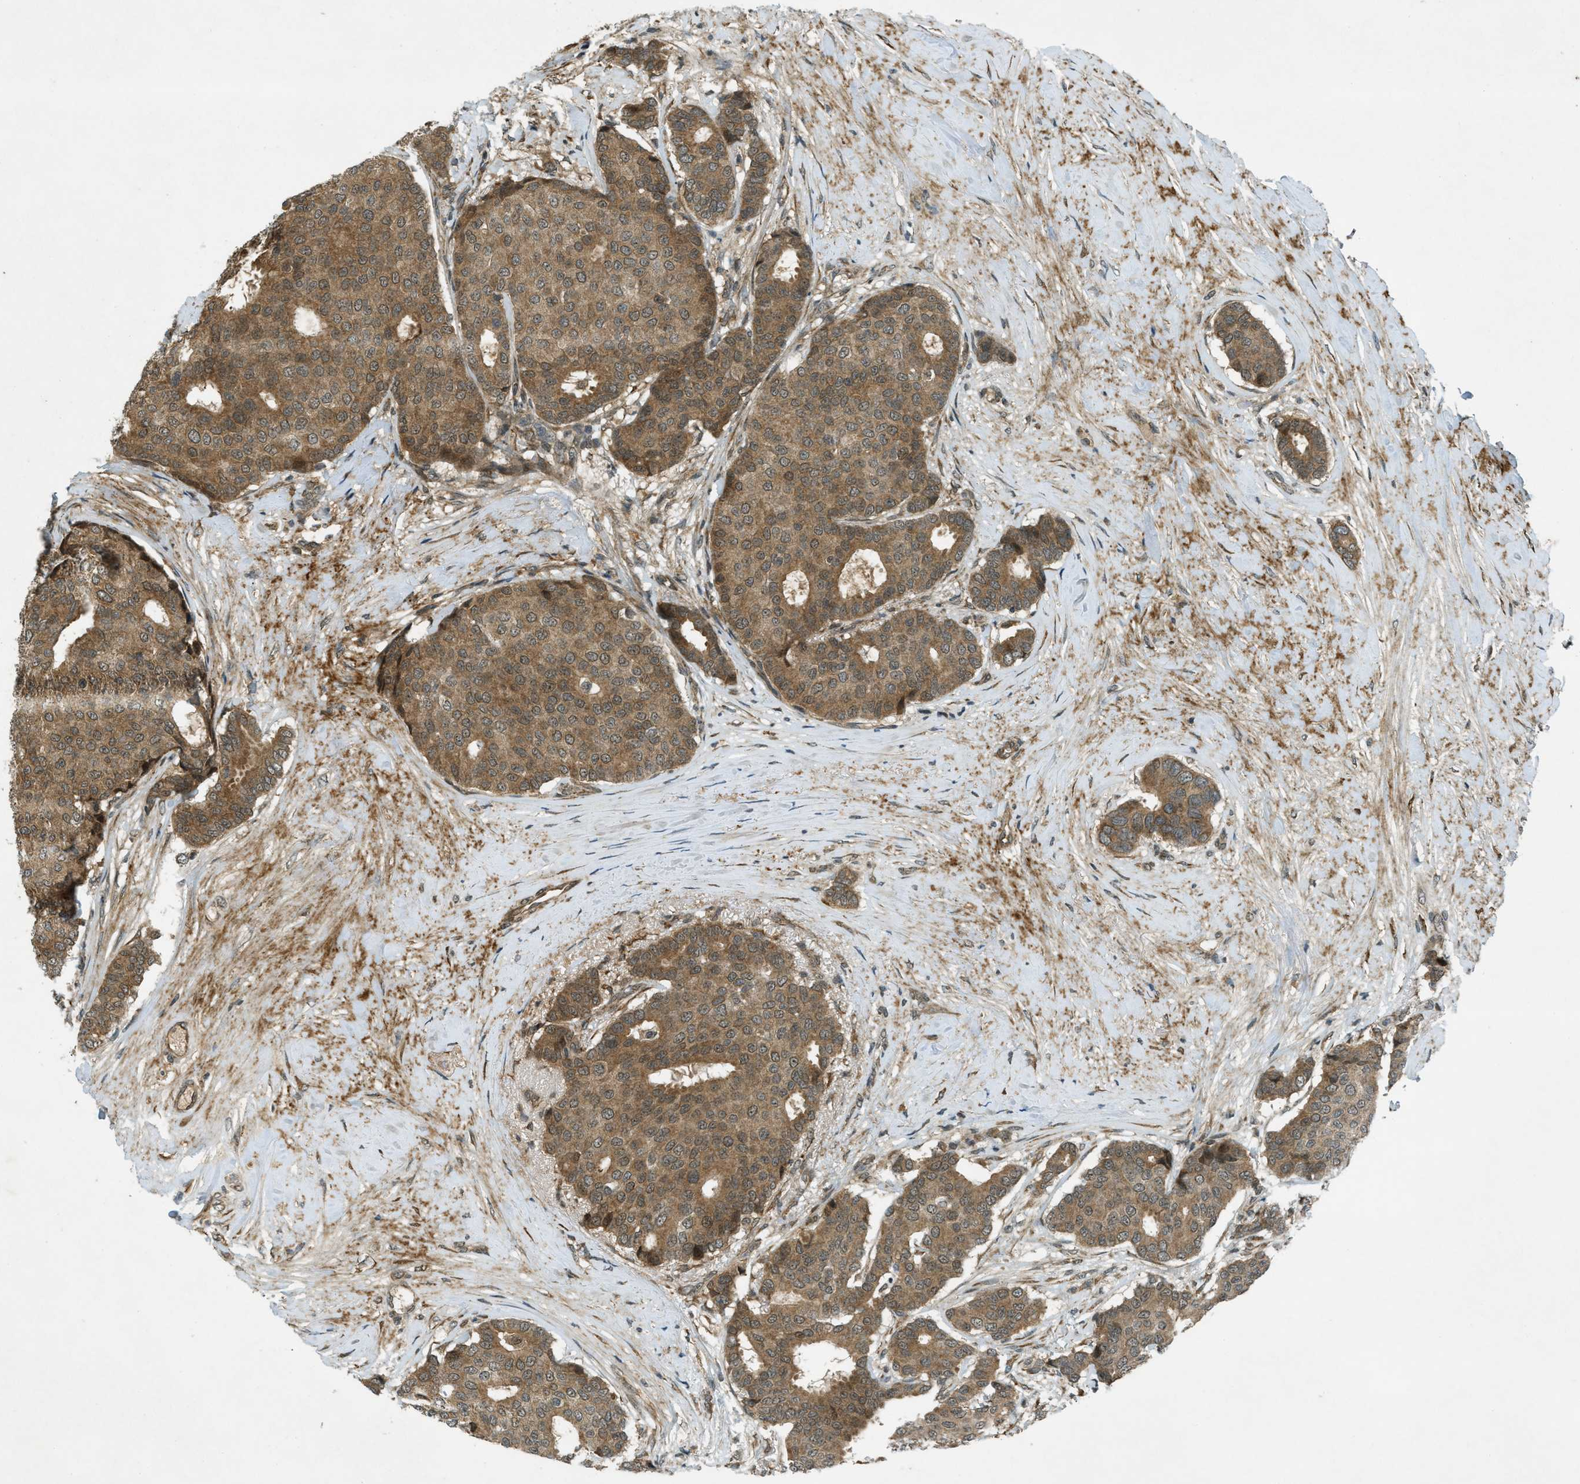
{"staining": {"intensity": "moderate", "quantity": ">75%", "location": "cytoplasmic/membranous"}, "tissue": "breast cancer", "cell_type": "Tumor cells", "image_type": "cancer", "snomed": [{"axis": "morphology", "description": "Duct carcinoma"}, {"axis": "topography", "description": "Breast"}], "caption": "This micrograph reveals breast infiltrating ductal carcinoma stained with IHC to label a protein in brown. The cytoplasmic/membranous of tumor cells show moderate positivity for the protein. Nuclei are counter-stained blue.", "gene": "EIF2AK3", "patient": {"sex": "female", "age": 75}}